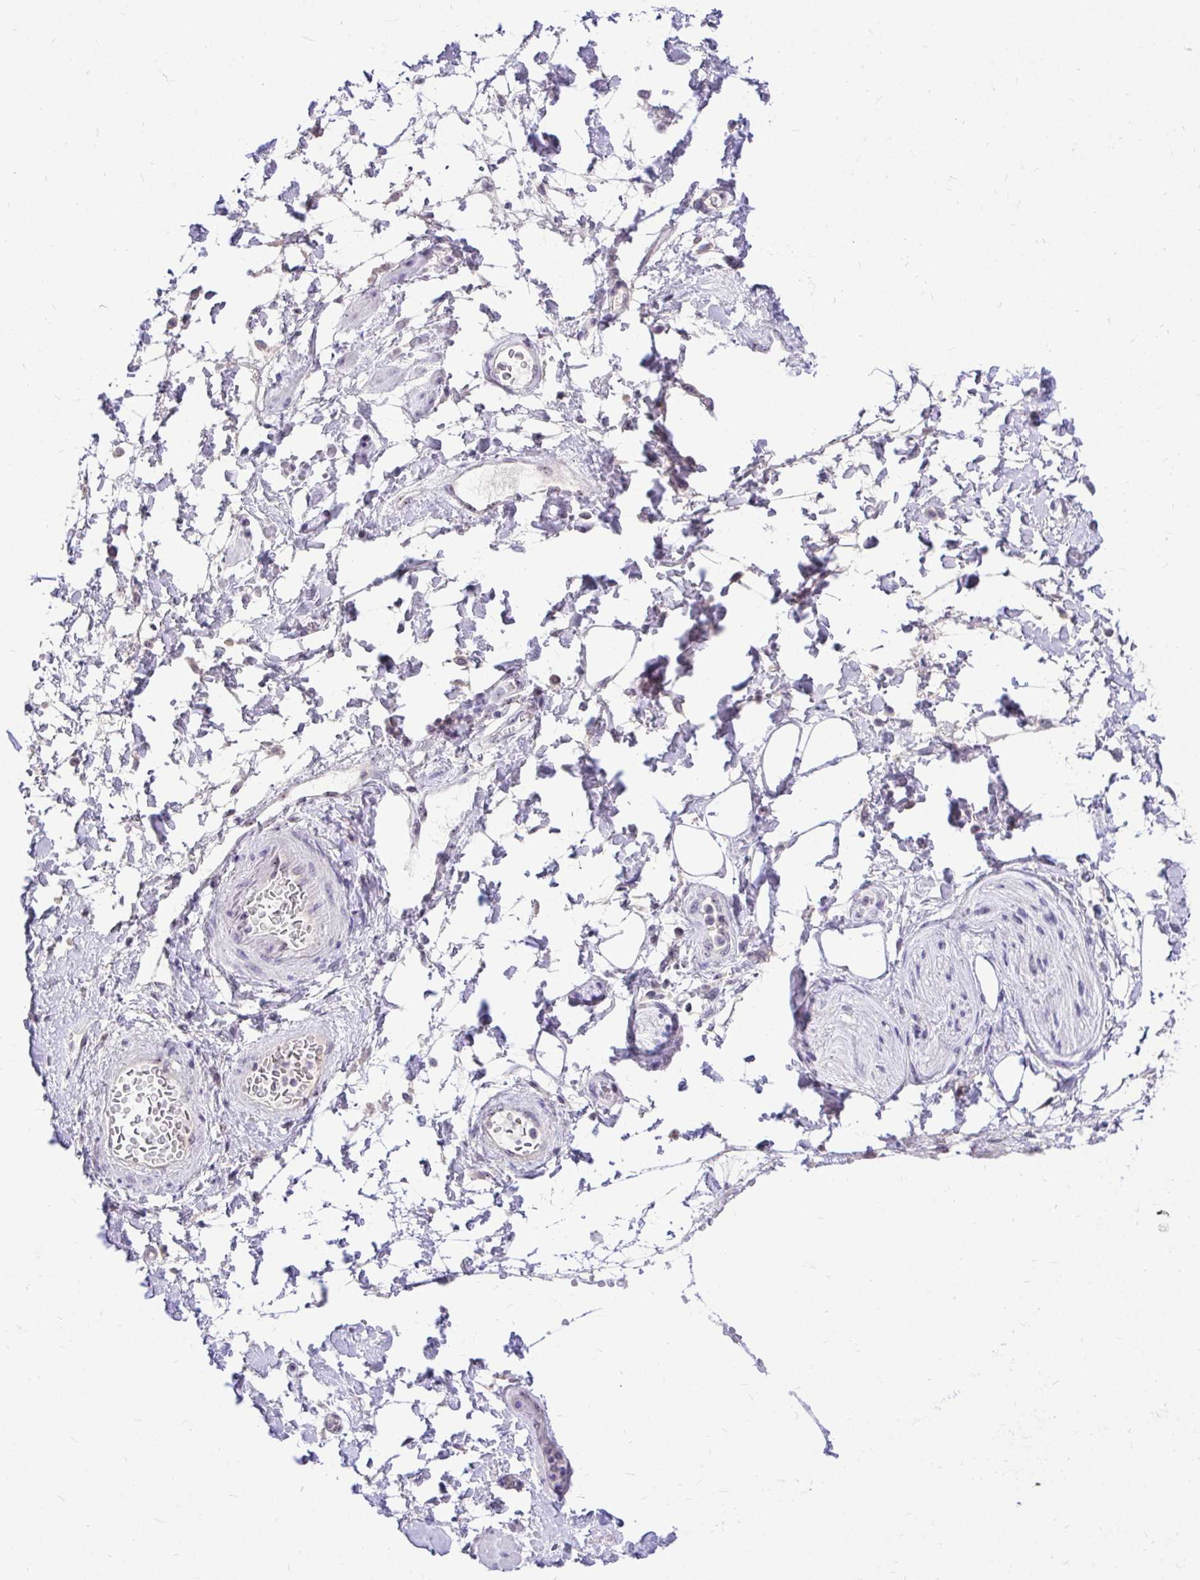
{"staining": {"intensity": "negative", "quantity": "none", "location": "none"}, "tissue": "adipose tissue", "cell_type": "Adipocytes", "image_type": "normal", "snomed": [{"axis": "morphology", "description": "Normal tissue, NOS"}, {"axis": "topography", "description": "Urinary bladder"}, {"axis": "topography", "description": "Peripheral nerve tissue"}], "caption": "DAB (3,3'-diaminobenzidine) immunohistochemical staining of unremarkable human adipose tissue displays no significant positivity in adipocytes.", "gene": "NIFK", "patient": {"sex": "female", "age": 60}}